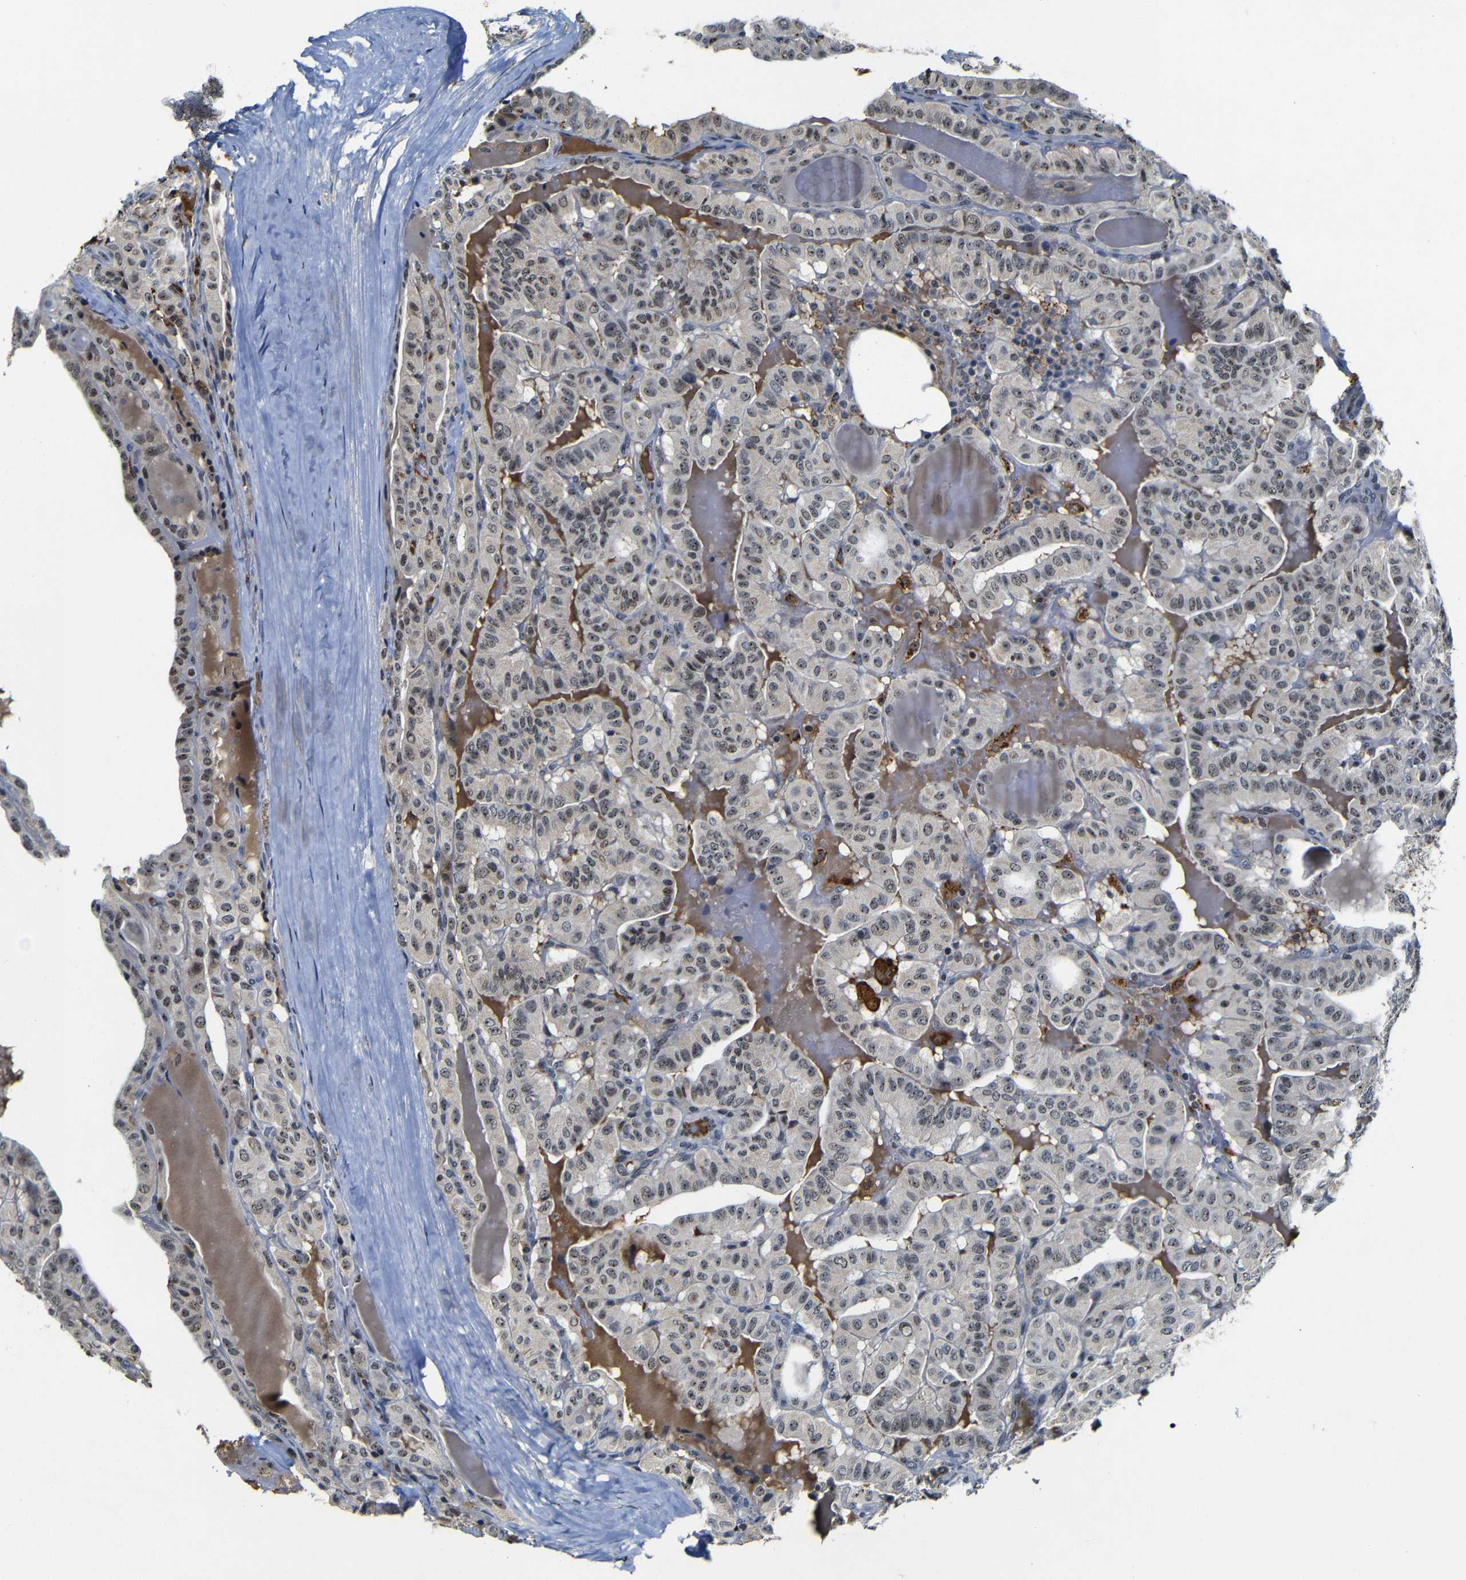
{"staining": {"intensity": "negative", "quantity": "none", "location": "none"}, "tissue": "head and neck cancer", "cell_type": "Tumor cells", "image_type": "cancer", "snomed": [{"axis": "morphology", "description": "Squamous cell carcinoma, NOS"}, {"axis": "topography", "description": "Oral tissue"}, {"axis": "topography", "description": "Head-Neck"}], "caption": "A micrograph of human head and neck cancer is negative for staining in tumor cells.", "gene": "MYC", "patient": {"sex": "female", "age": 50}}